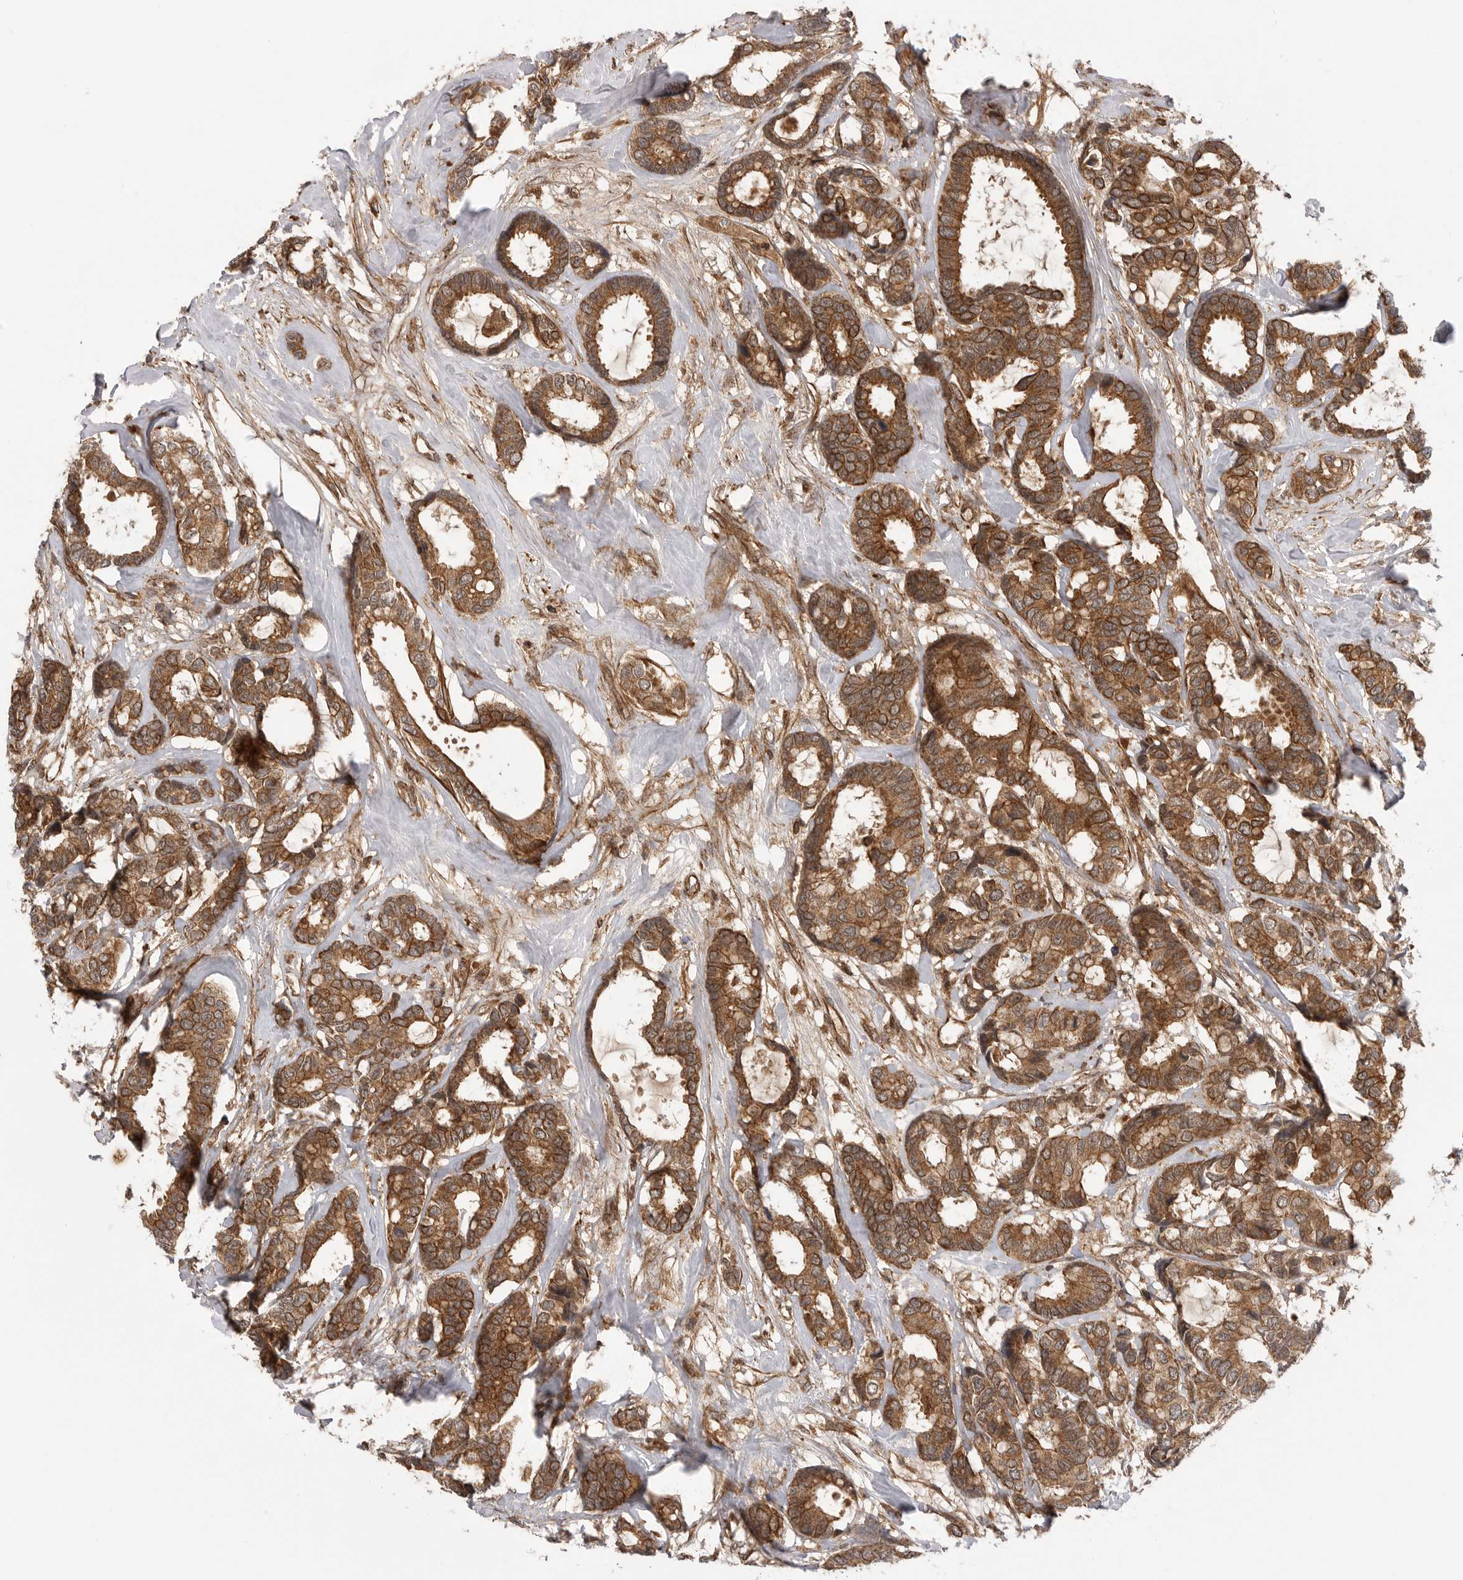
{"staining": {"intensity": "strong", "quantity": ">75%", "location": "cytoplasmic/membranous"}, "tissue": "breast cancer", "cell_type": "Tumor cells", "image_type": "cancer", "snomed": [{"axis": "morphology", "description": "Duct carcinoma"}, {"axis": "topography", "description": "Breast"}], "caption": "High-power microscopy captured an immunohistochemistry histopathology image of breast cancer, revealing strong cytoplasmic/membranous staining in approximately >75% of tumor cells. Nuclei are stained in blue.", "gene": "PRDX4", "patient": {"sex": "female", "age": 87}}